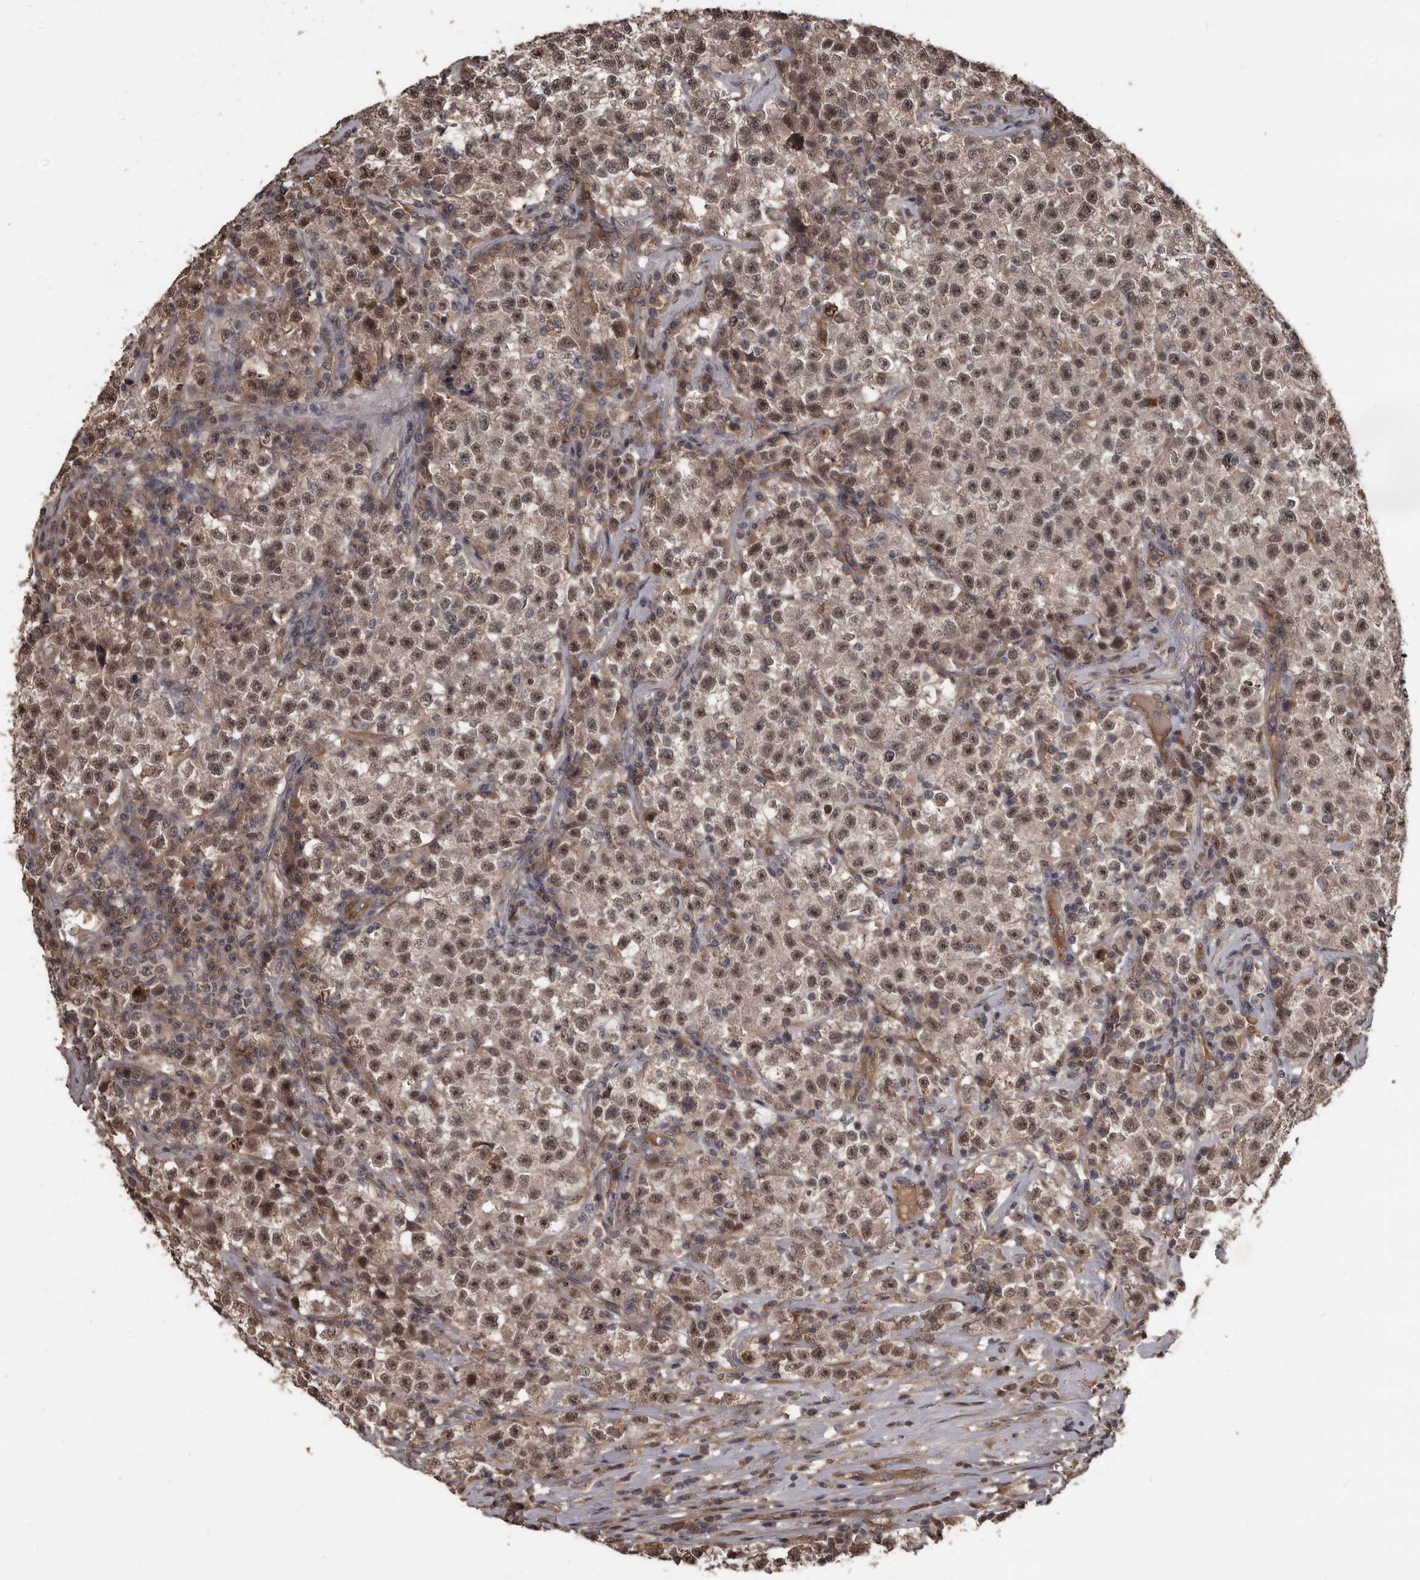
{"staining": {"intensity": "moderate", "quantity": ">75%", "location": "nuclear"}, "tissue": "testis cancer", "cell_type": "Tumor cells", "image_type": "cancer", "snomed": [{"axis": "morphology", "description": "Seminoma, NOS"}, {"axis": "topography", "description": "Testis"}], "caption": "The photomicrograph reveals a brown stain indicating the presence of a protein in the nuclear of tumor cells in seminoma (testis).", "gene": "AHR", "patient": {"sex": "male", "age": 22}}